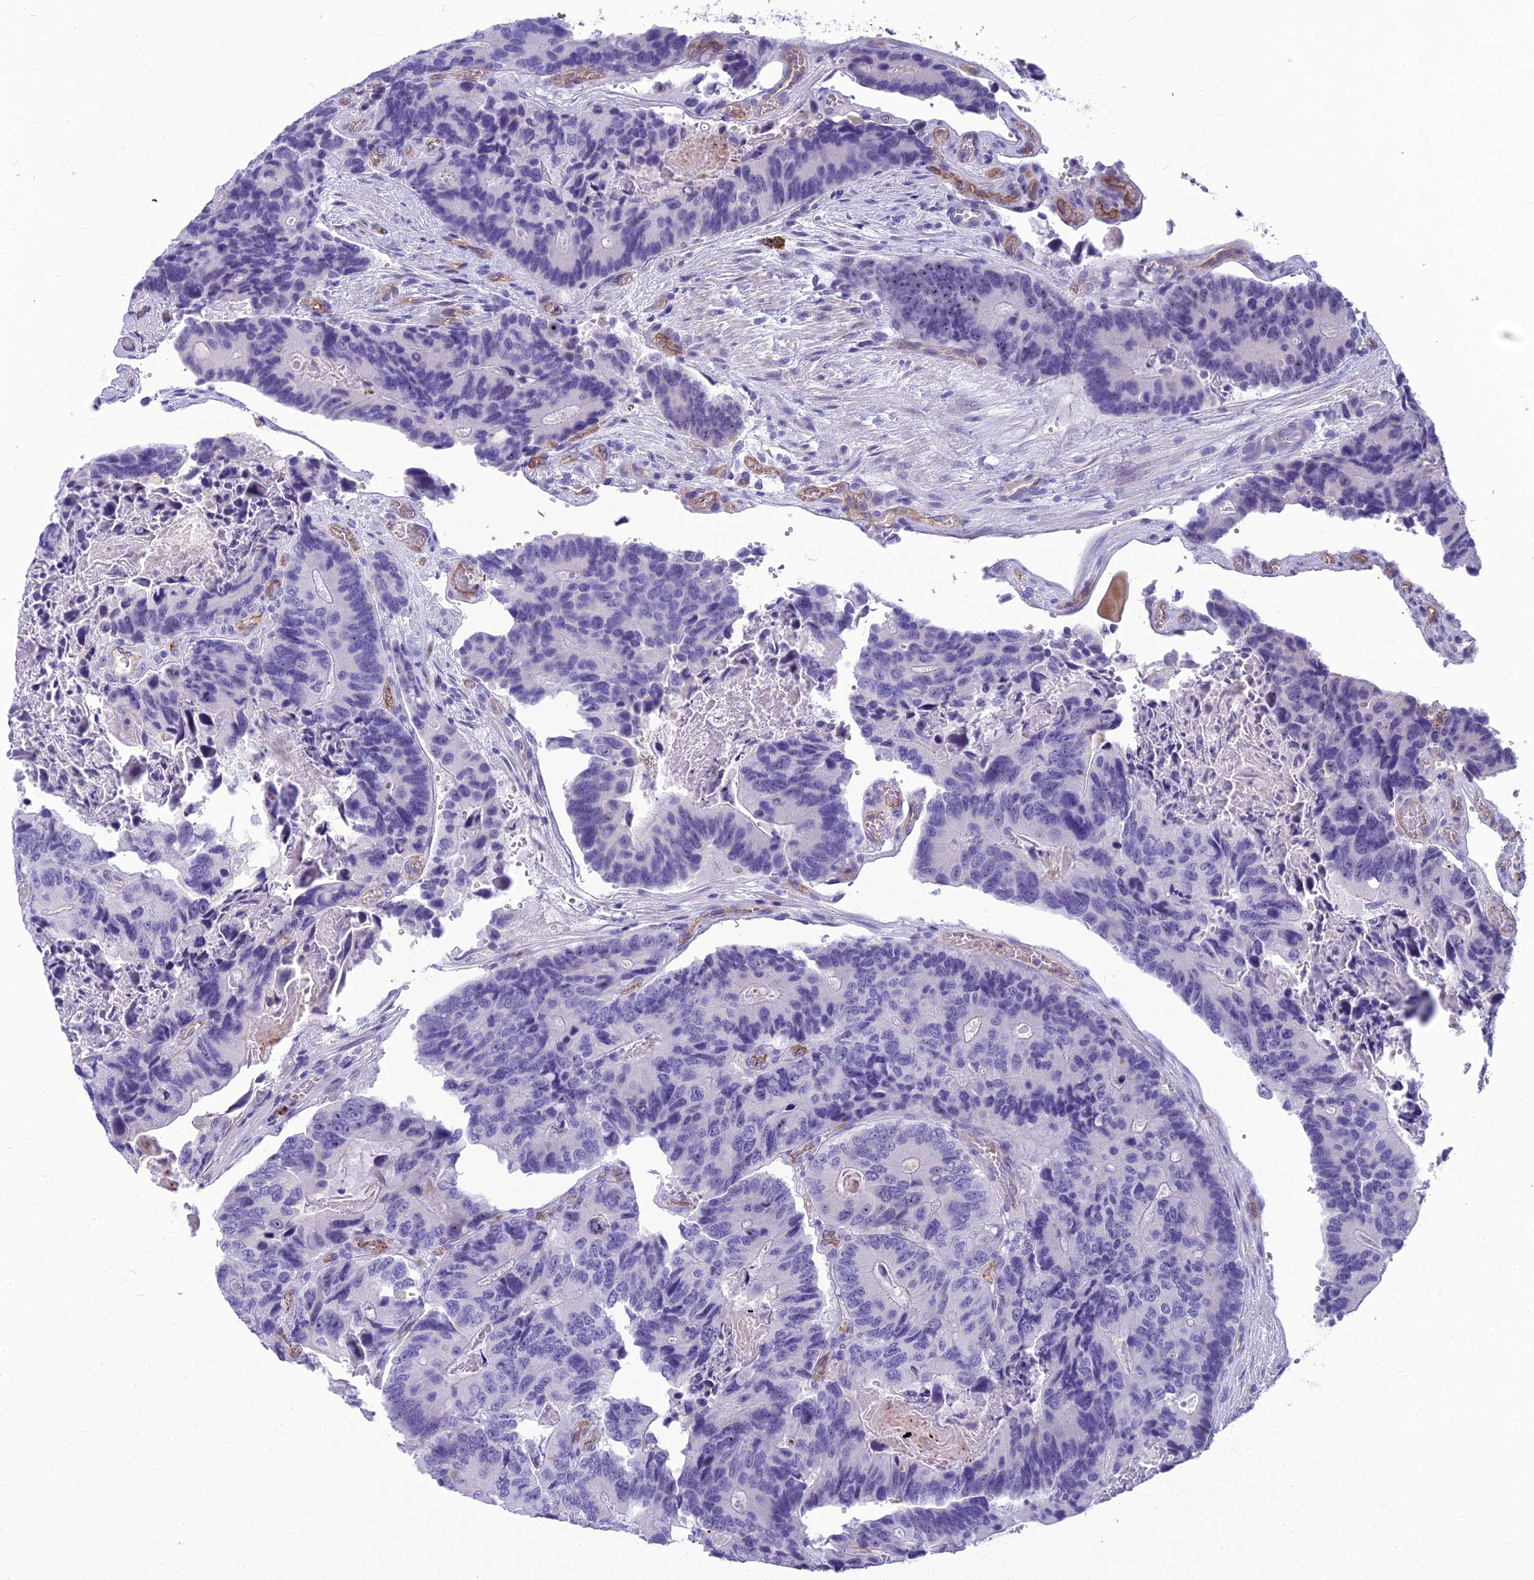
{"staining": {"intensity": "negative", "quantity": "none", "location": "none"}, "tissue": "colorectal cancer", "cell_type": "Tumor cells", "image_type": "cancer", "snomed": [{"axis": "morphology", "description": "Adenocarcinoma, NOS"}, {"axis": "topography", "description": "Colon"}], "caption": "High power microscopy image of an IHC image of colorectal cancer (adenocarcinoma), revealing no significant staining in tumor cells.", "gene": "BBS7", "patient": {"sex": "male", "age": 84}}